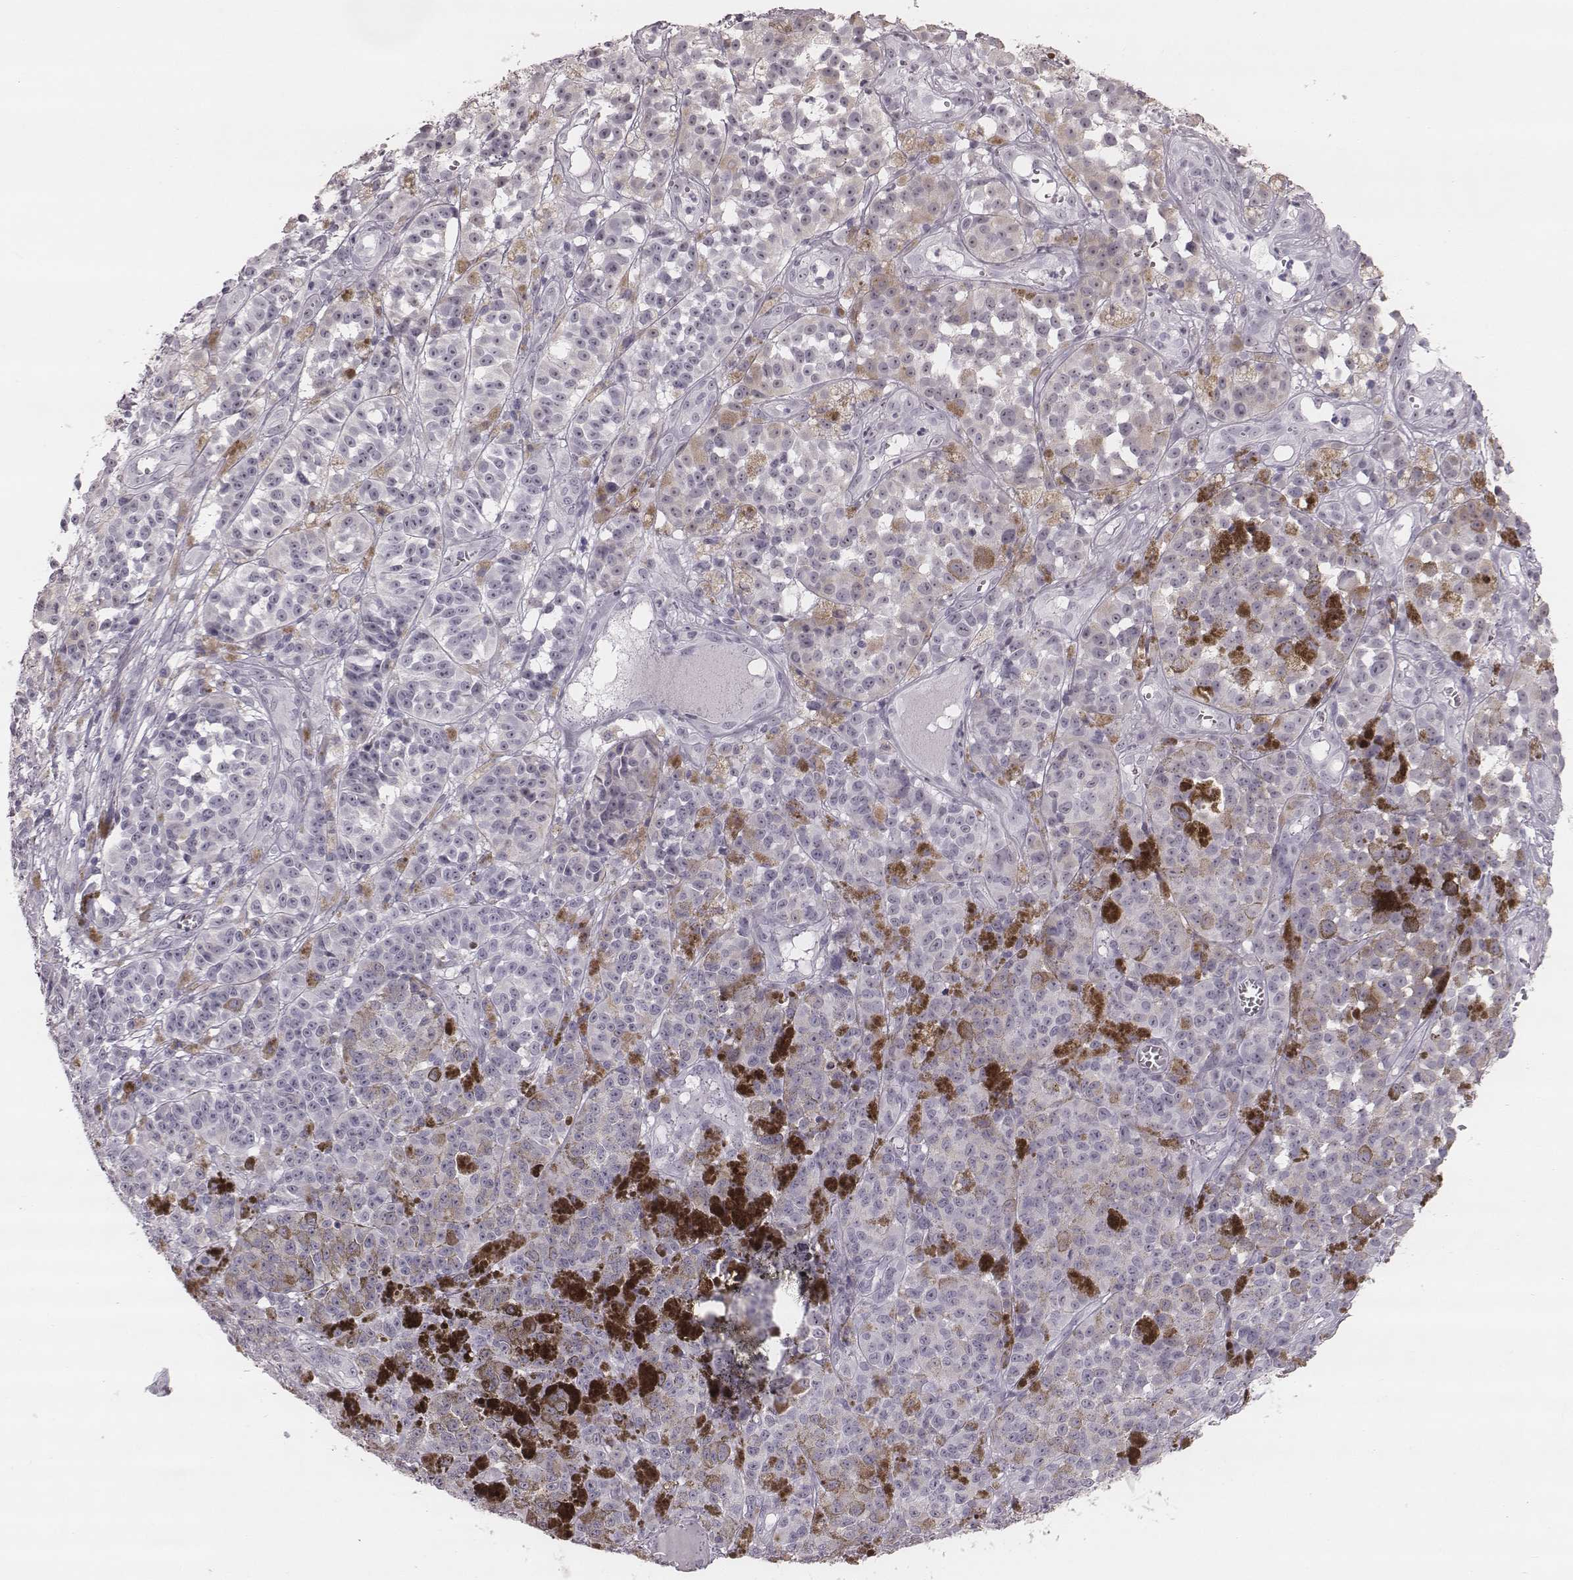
{"staining": {"intensity": "negative", "quantity": "none", "location": "none"}, "tissue": "melanoma", "cell_type": "Tumor cells", "image_type": "cancer", "snomed": [{"axis": "morphology", "description": "Malignant melanoma, NOS"}, {"axis": "topography", "description": "Skin"}], "caption": "Immunohistochemistry of human melanoma shows no staining in tumor cells. The staining was performed using DAB to visualize the protein expression in brown, while the nuclei were stained in blue with hematoxylin (Magnification: 20x).", "gene": "KRT74", "patient": {"sex": "female", "age": 58}}